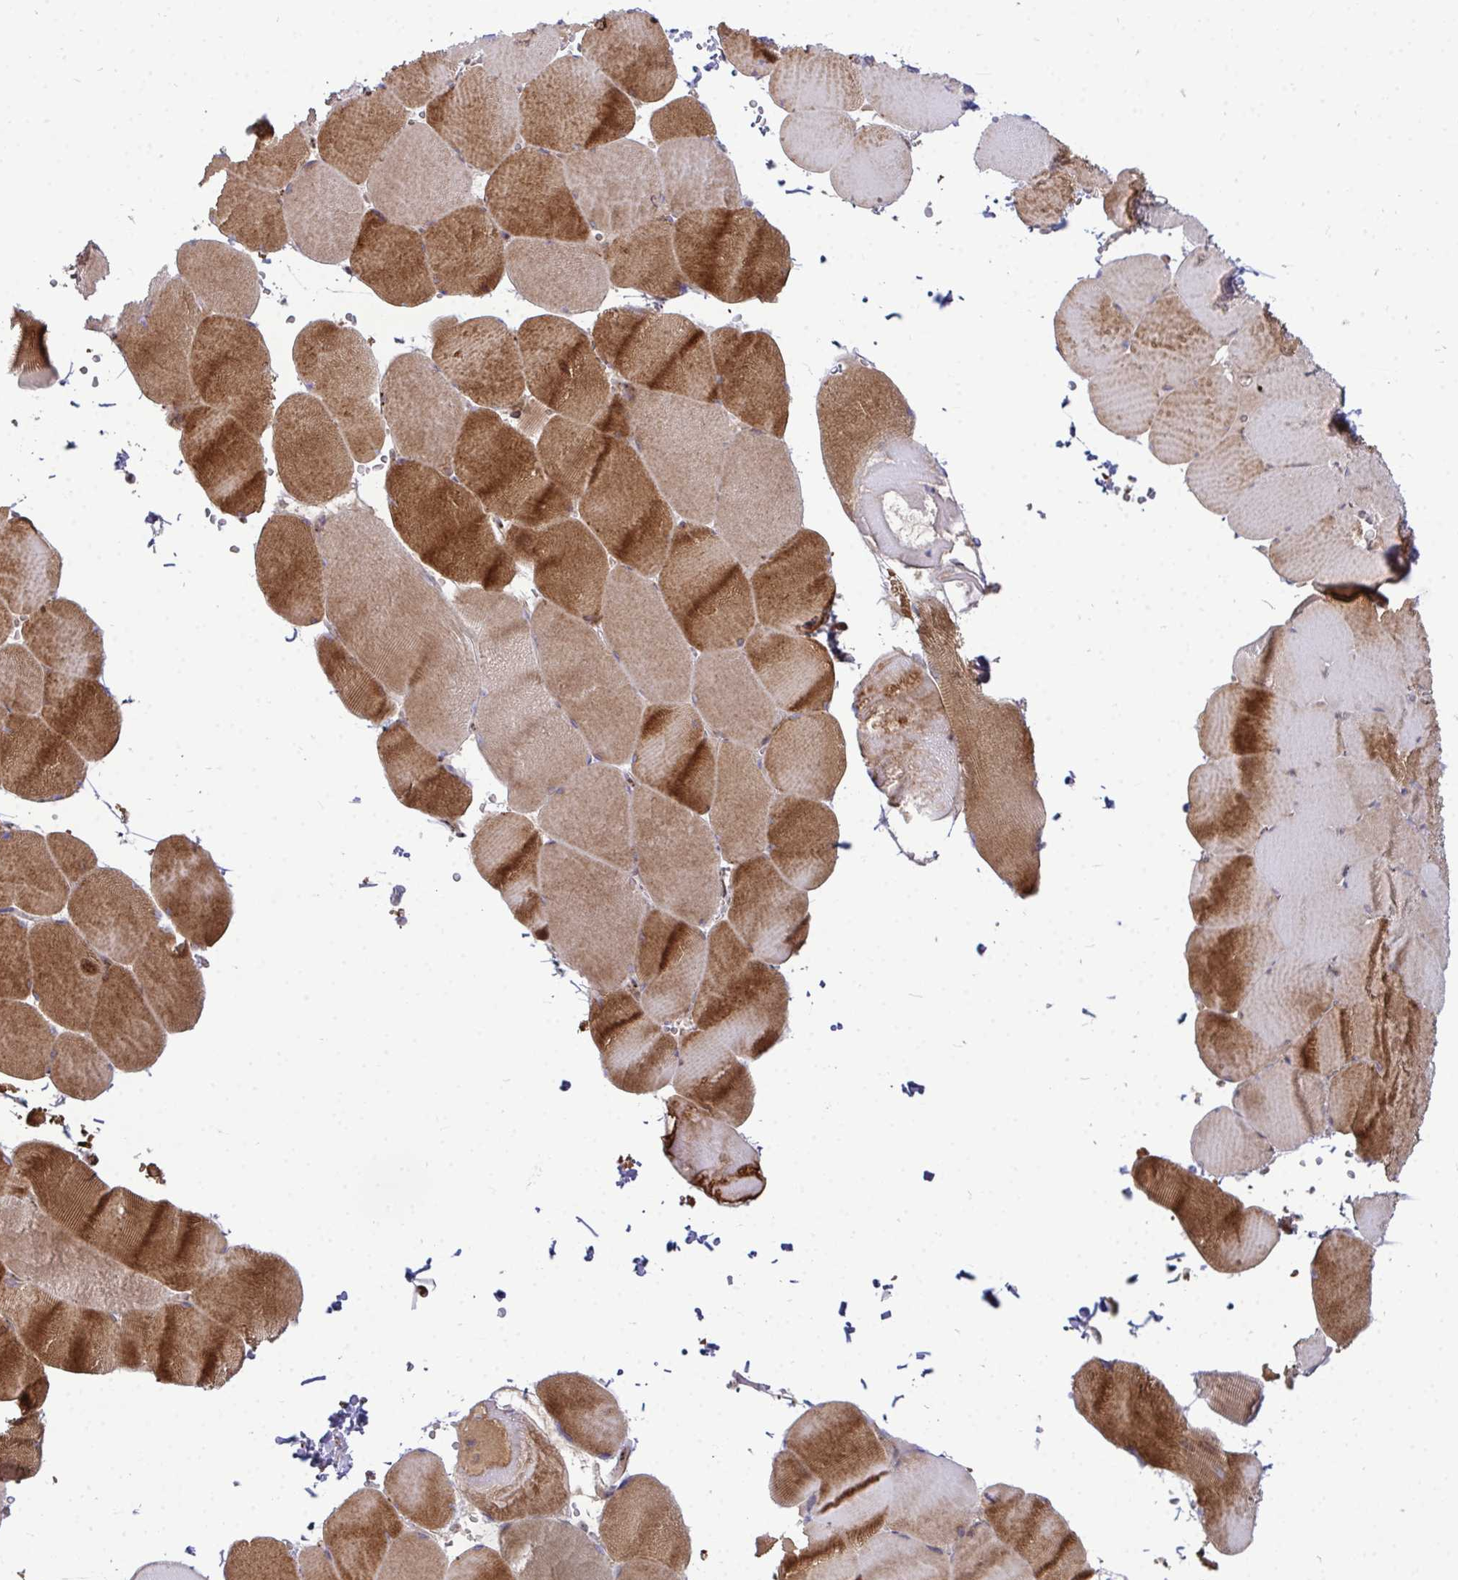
{"staining": {"intensity": "moderate", "quantity": ">75%", "location": "cytoplasmic/membranous"}, "tissue": "skeletal muscle", "cell_type": "Myocytes", "image_type": "normal", "snomed": [{"axis": "morphology", "description": "Normal tissue, NOS"}, {"axis": "topography", "description": "Skeletal muscle"}, {"axis": "topography", "description": "Head-Neck"}], "caption": "Myocytes demonstrate moderate cytoplasmic/membranous positivity in approximately >75% of cells in normal skeletal muscle.", "gene": "TRIM44", "patient": {"sex": "male", "age": 66}}